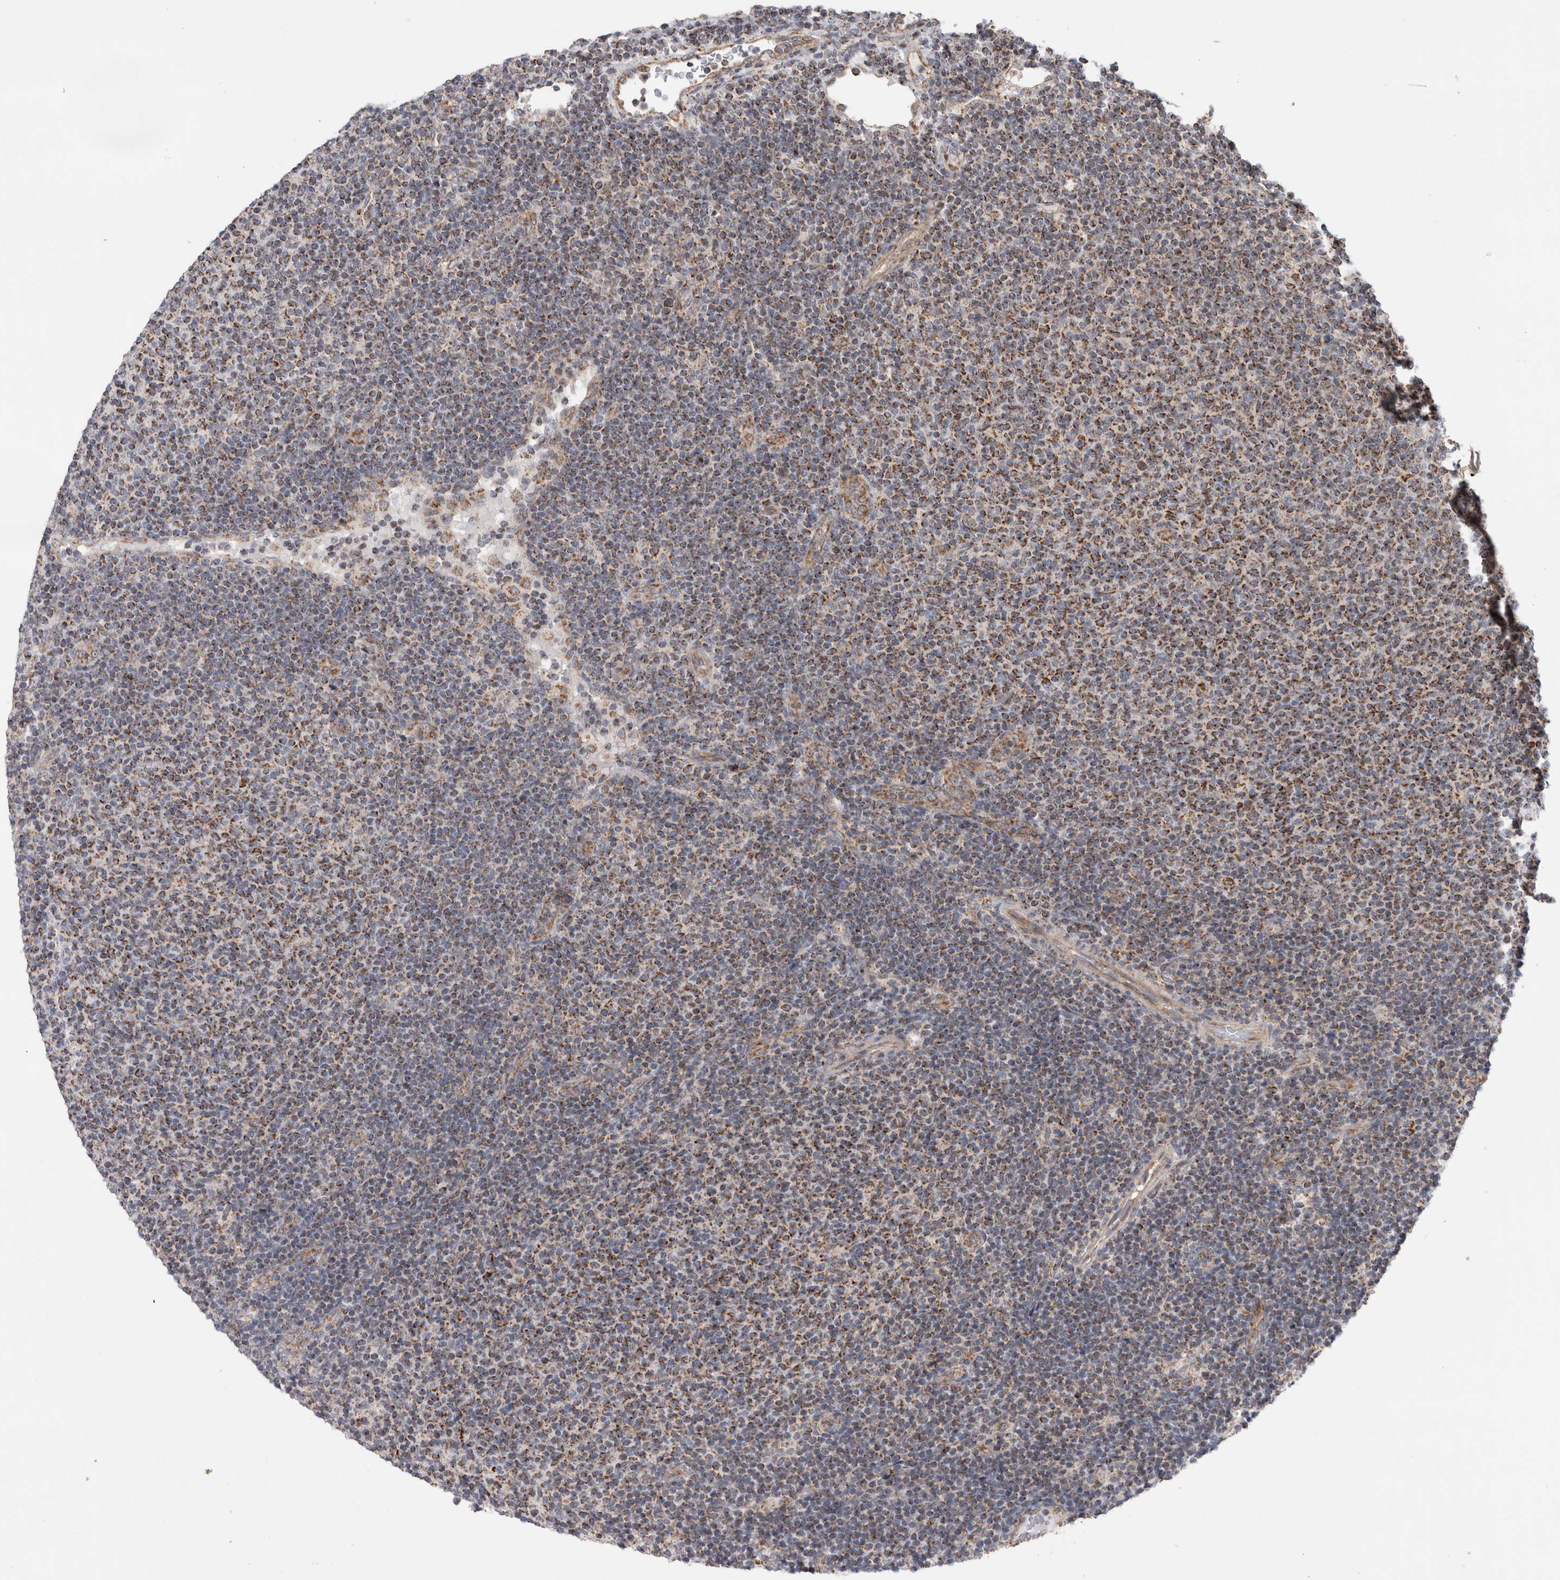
{"staining": {"intensity": "moderate", "quantity": ">75%", "location": "cytoplasmic/membranous"}, "tissue": "lymphoma", "cell_type": "Tumor cells", "image_type": "cancer", "snomed": [{"axis": "morphology", "description": "Malignant lymphoma, non-Hodgkin's type, Low grade"}, {"axis": "topography", "description": "Lymph node"}], "caption": "Lymphoma was stained to show a protein in brown. There is medium levels of moderate cytoplasmic/membranous staining in about >75% of tumor cells.", "gene": "MRPL37", "patient": {"sex": "male", "age": 66}}